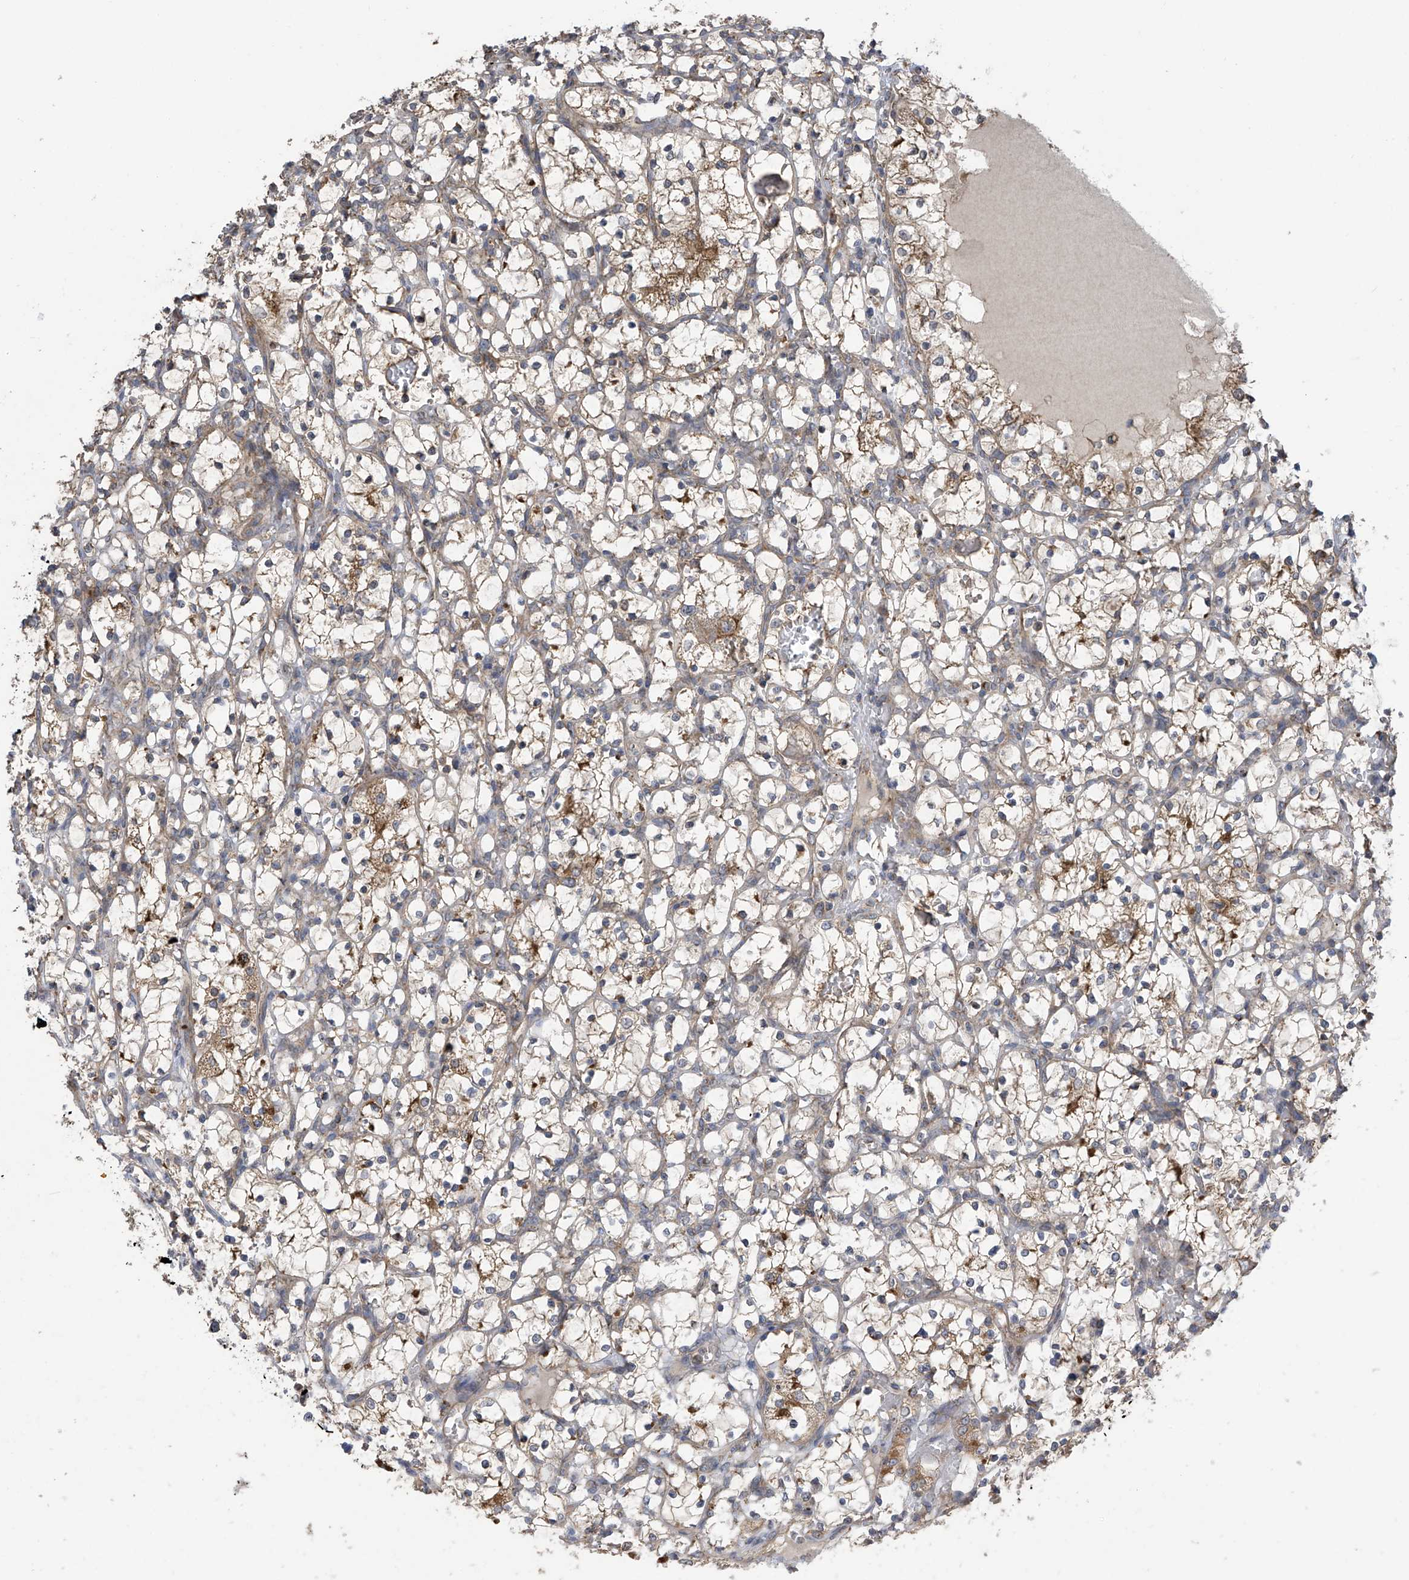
{"staining": {"intensity": "moderate", "quantity": "<25%", "location": "cytoplasmic/membranous"}, "tissue": "renal cancer", "cell_type": "Tumor cells", "image_type": "cancer", "snomed": [{"axis": "morphology", "description": "Adenocarcinoma, NOS"}, {"axis": "topography", "description": "Kidney"}], "caption": "Immunohistochemical staining of renal cancer (adenocarcinoma) shows low levels of moderate cytoplasmic/membranous protein expression in approximately <25% of tumor cells.", "gene": "PNPT1", "patient": {"sex": "female", "age": 69}}